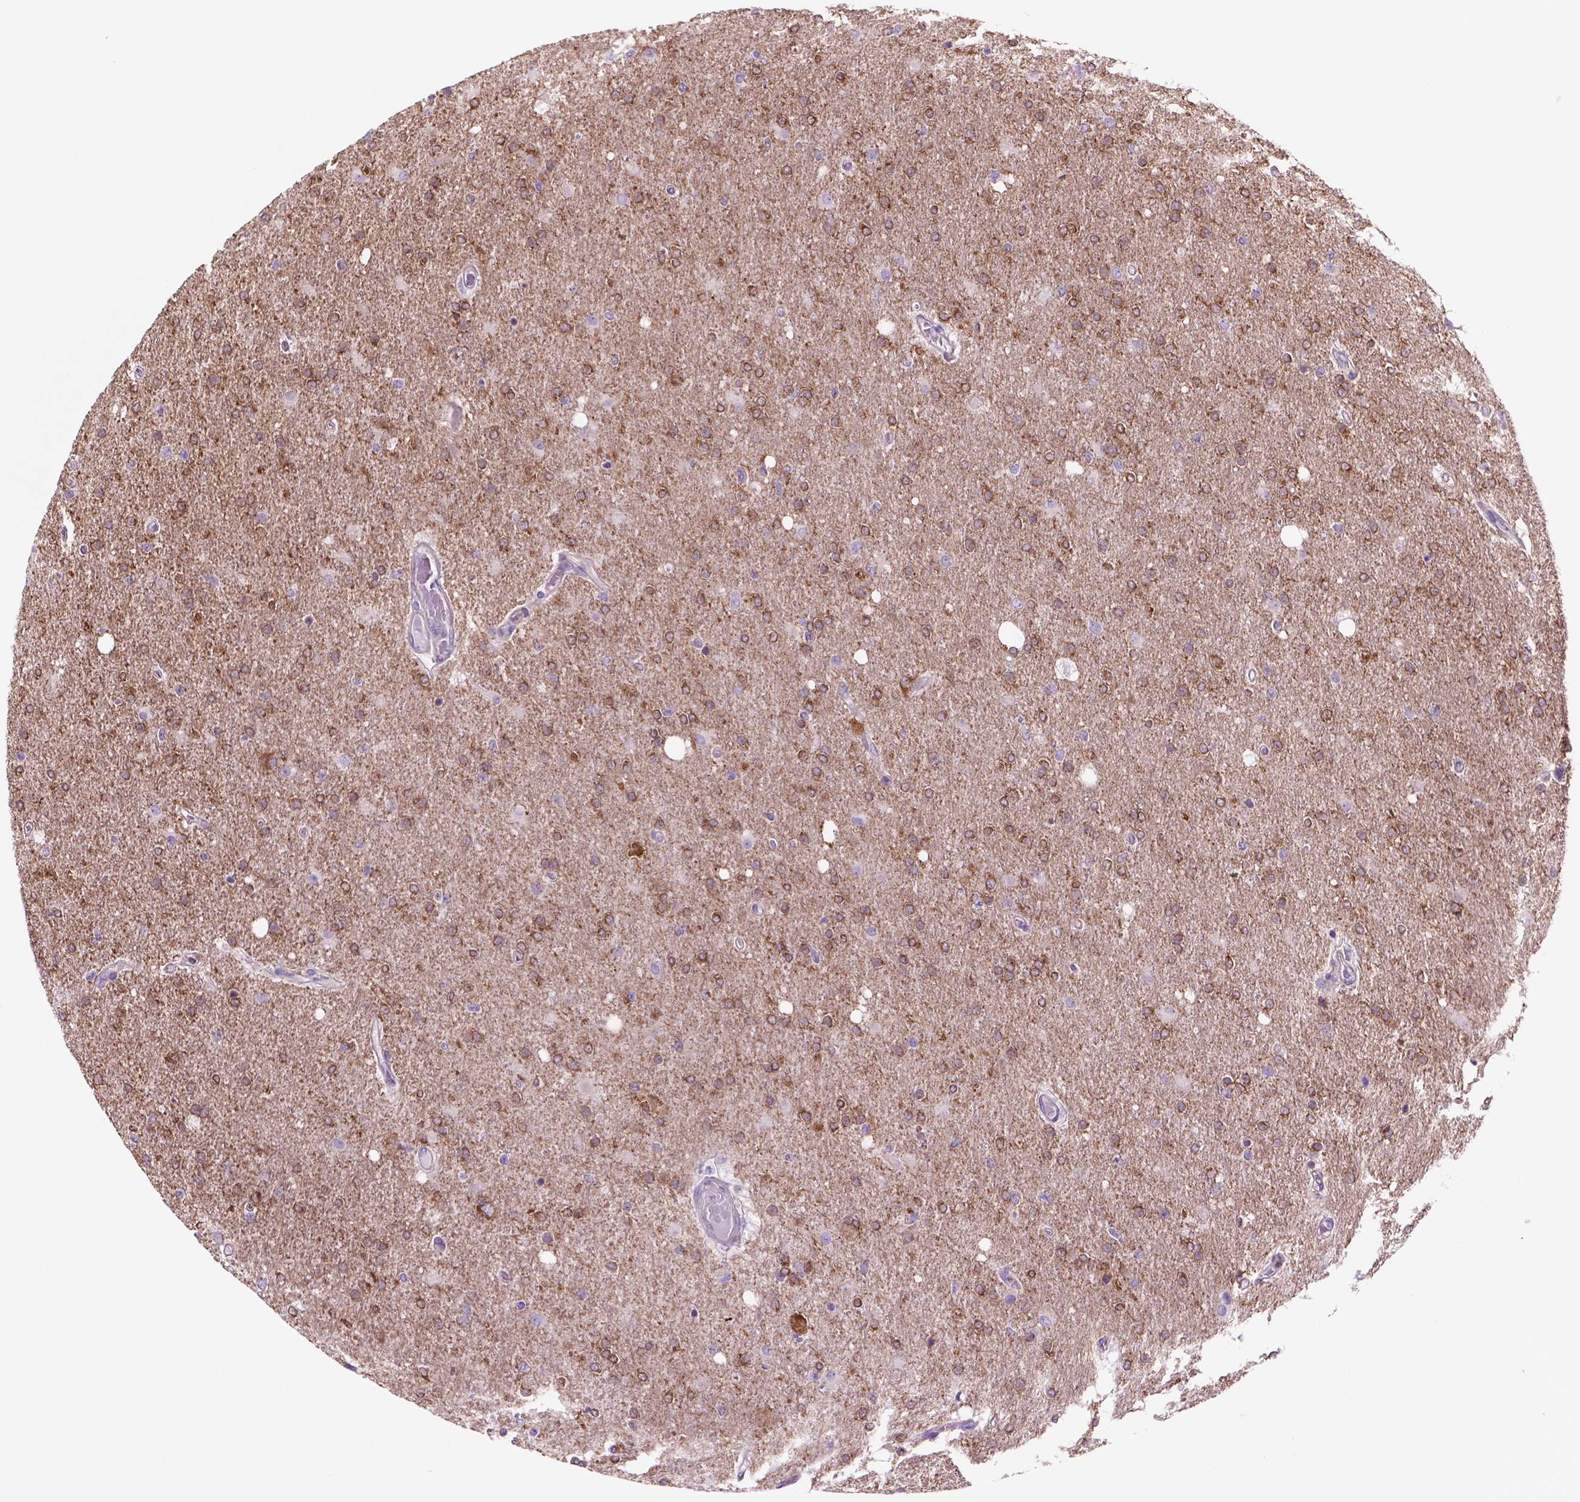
{"staining": {"intensity": "moderate", "quantity": "25%-75%", "location": "cytoplasmic/membranous"}, "tissue": "glioma", "cell_type": "Tumor cells", "image_type": "cancer", "snomed": [{"axis": "morphology", "description": "Glioma, malignant, High grade"}, {"axis": "topography", "description": "Cerebral cortex"}], "caption": "Moderate cytoplasmic/membranous positivity for a protein is identified in approximately 25%-75% of tumor cells of malignant high-grade glioma using immunohistochemistry (IHC).", "gene": "PIAS3", "patient": {"sex": "male", "age": 70}}